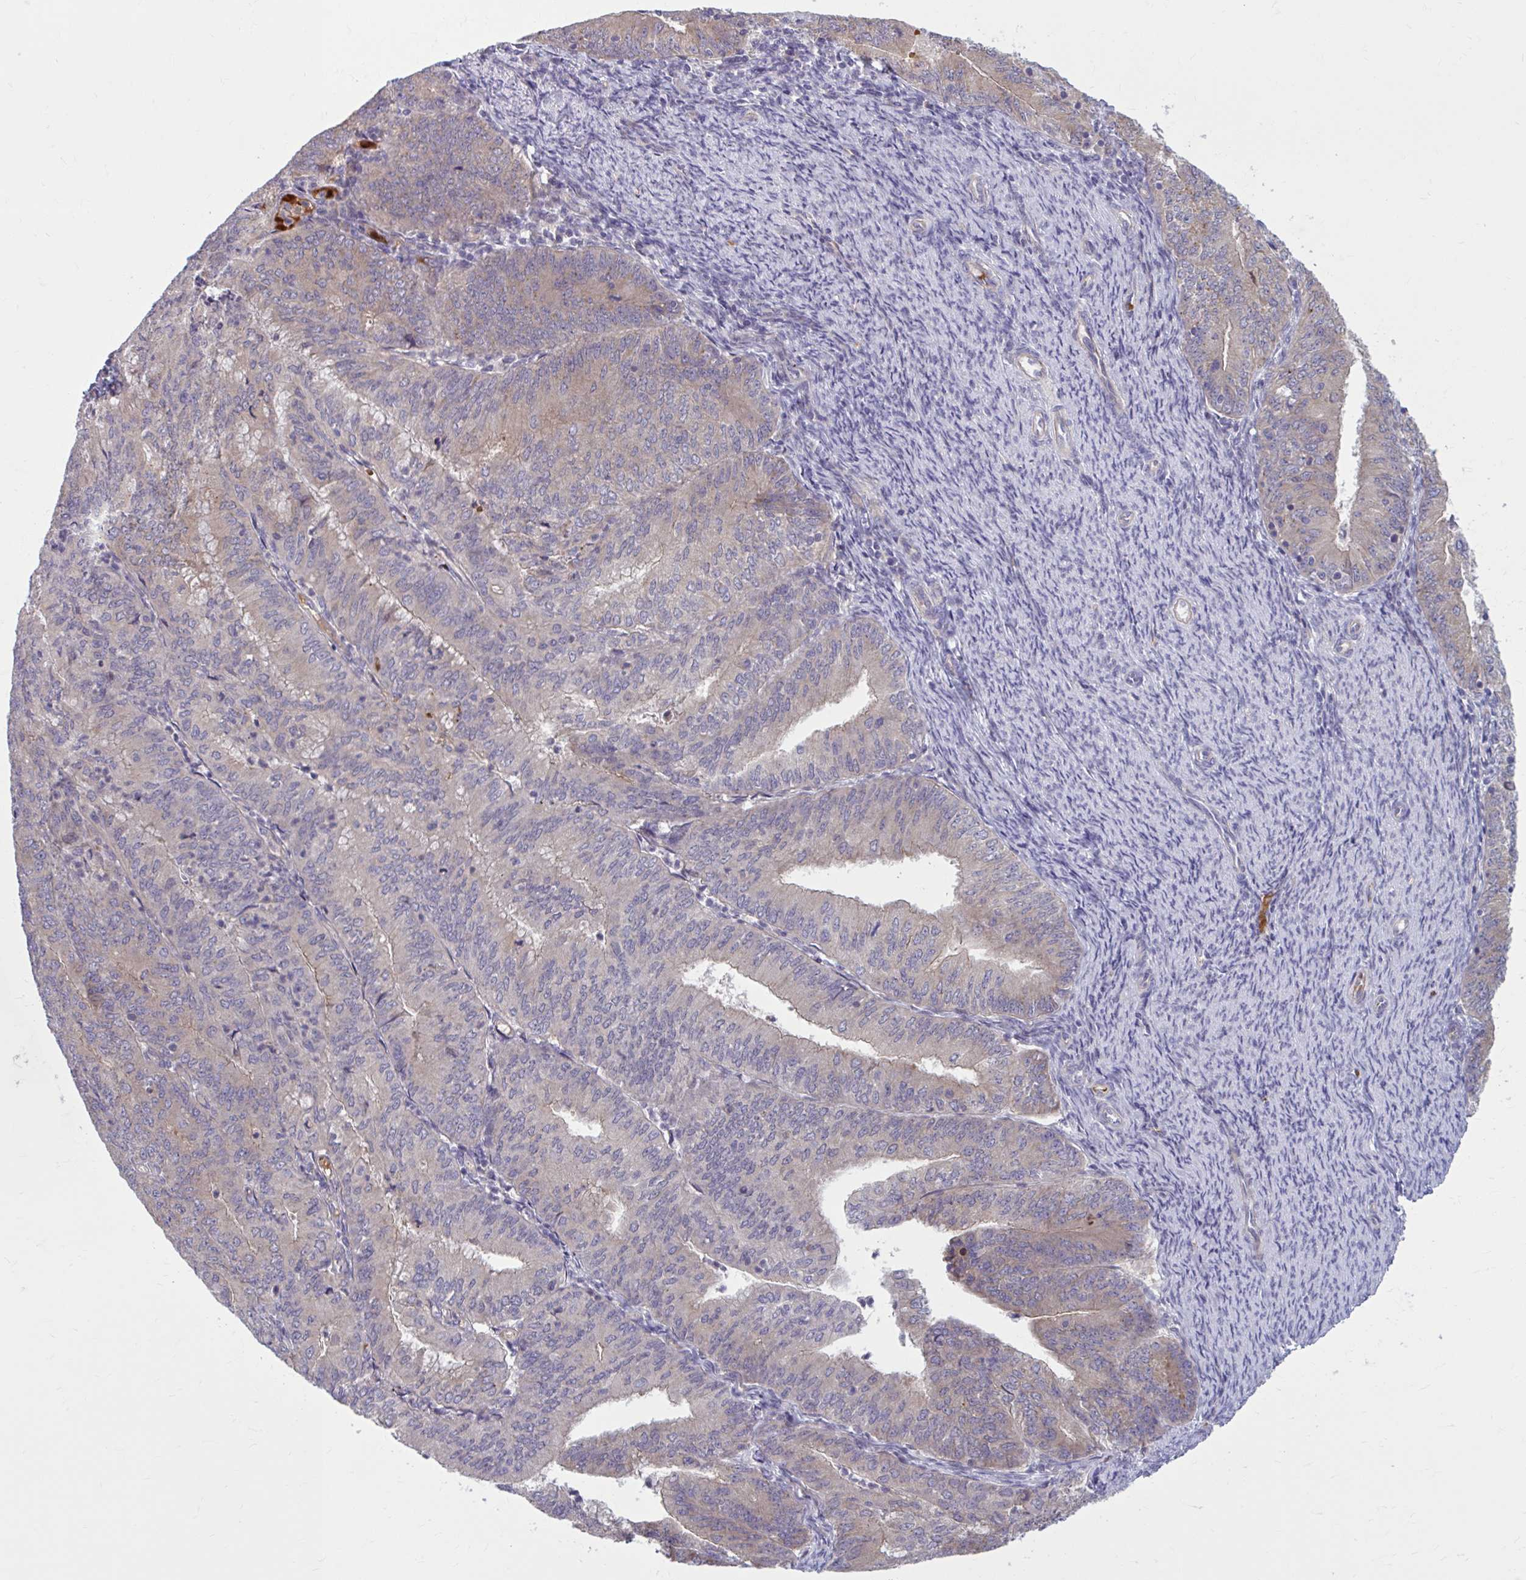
{"staining": {"intensity": "moderate", "quantity": "<25%", "location": "cytoplasmic/membranous"}, "tissue": "endometrial cancer", "cell_type": "Tumor cells", "image_type": "cancer", "snomed": [{"axis": "morphology", "description": "Adenocarcinoma, NOS"}, {"axis": "topography", "description": "Endometrium"}], "caption": "Endometrial cancer stained with immunohistochemistry reveals moderate cytoplasmic/membranous positivity in about <25% of tumor cells.", "gene": "SNF8", "patient": {"sex": "female", "age": 57}}